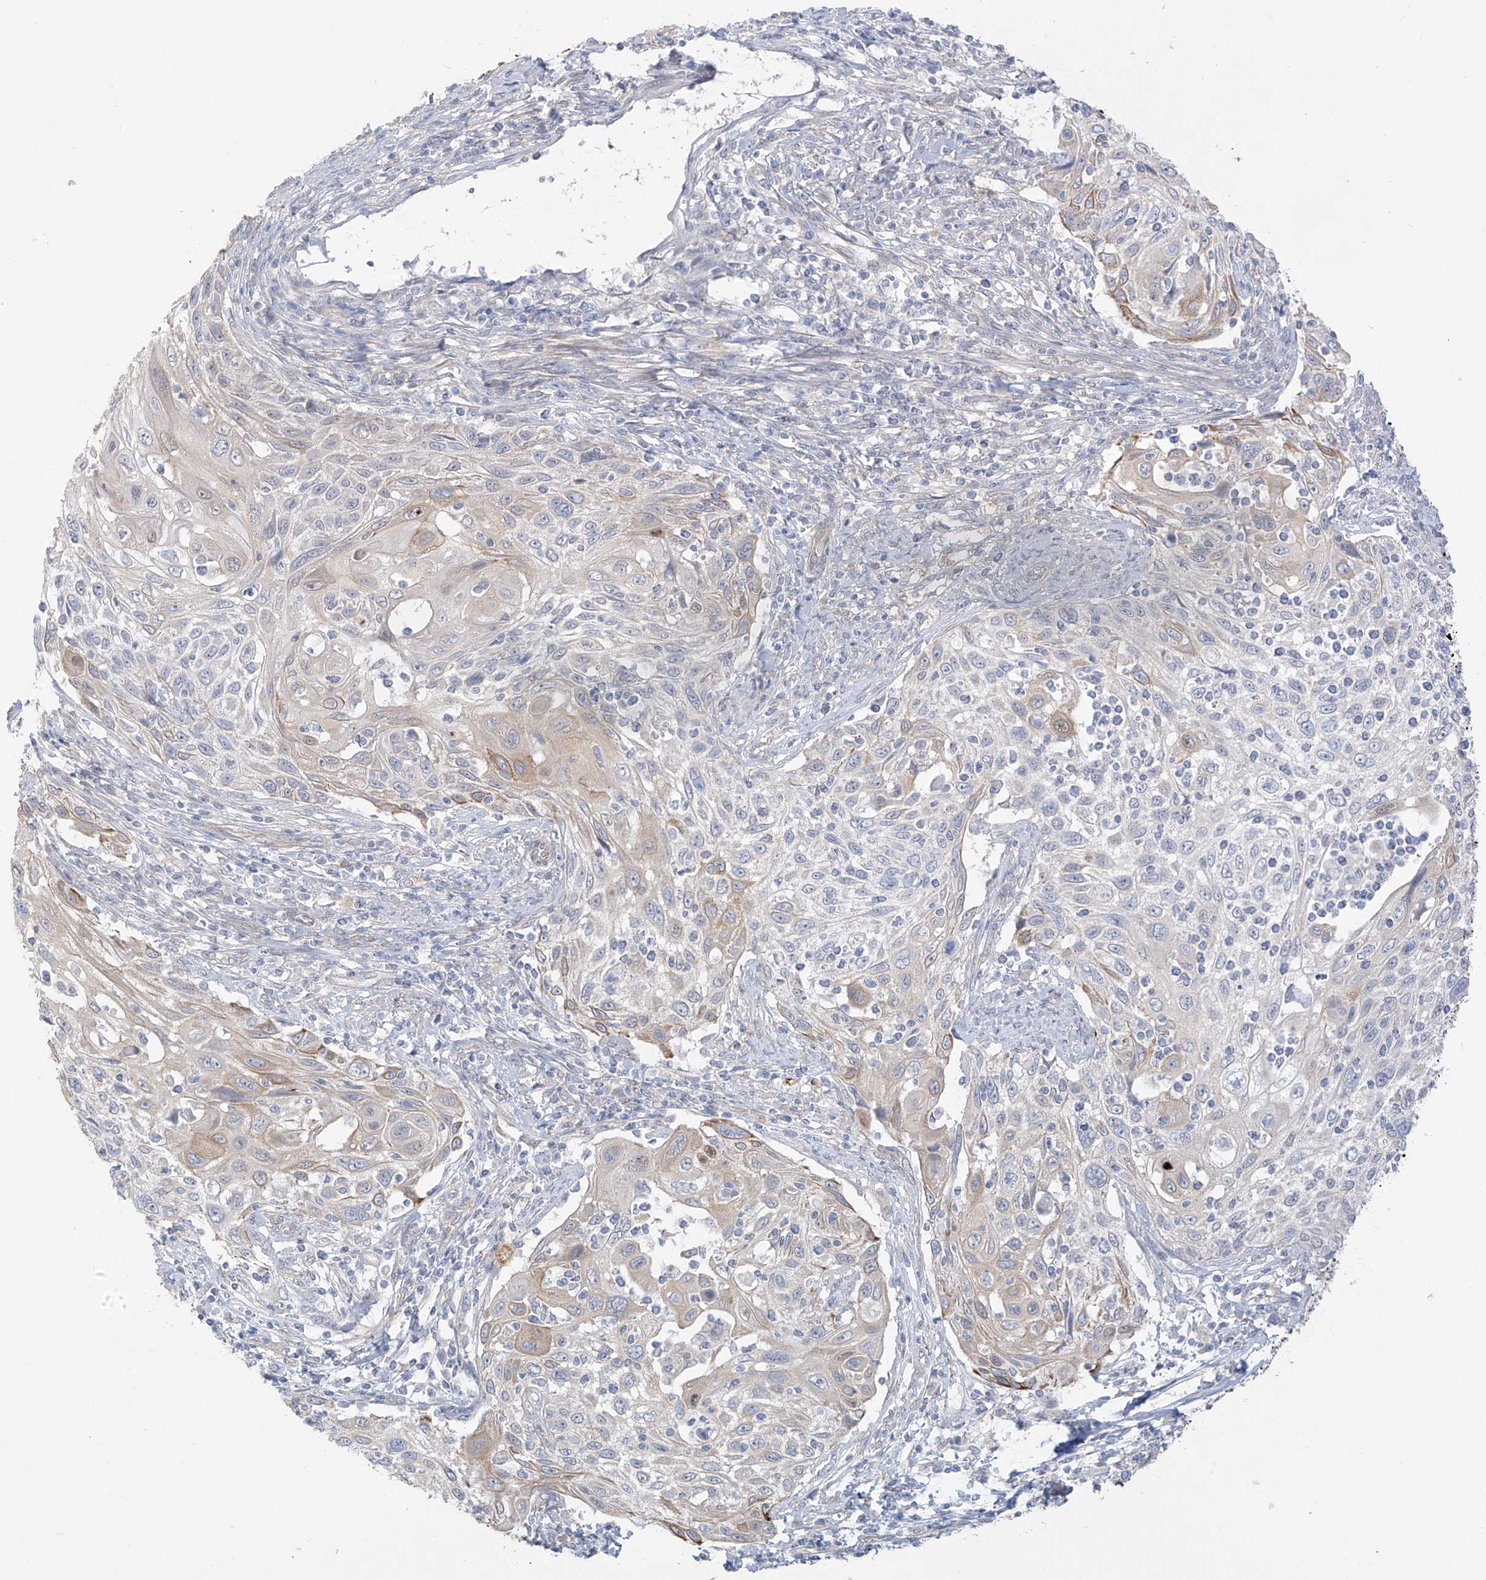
{"staining": {"intensity": "moderate", "quantity": "<25%", "location": "cytoplasmic/membranous"}, "tissue": "cervical cancer", "cell_type": "Tumor cells", "image_type": "cancer", "snomed": [{"axis": "morphology", "description": "Squamous cell carcinoma, NOS"}, {"axis": "topography", "description": "Cervix"}], "caption": "An immunohistochemistry photomicrograph of neoplastic tissue is shown. Protein staining in brown highlights moderate cytoplasmic/membranous positivity in cervical squamous cell carcinoma within tumor cells. Nuclei are stained in blue.", "gene": "EIPR1", "patient": {"sex": "female", "age": 70}}